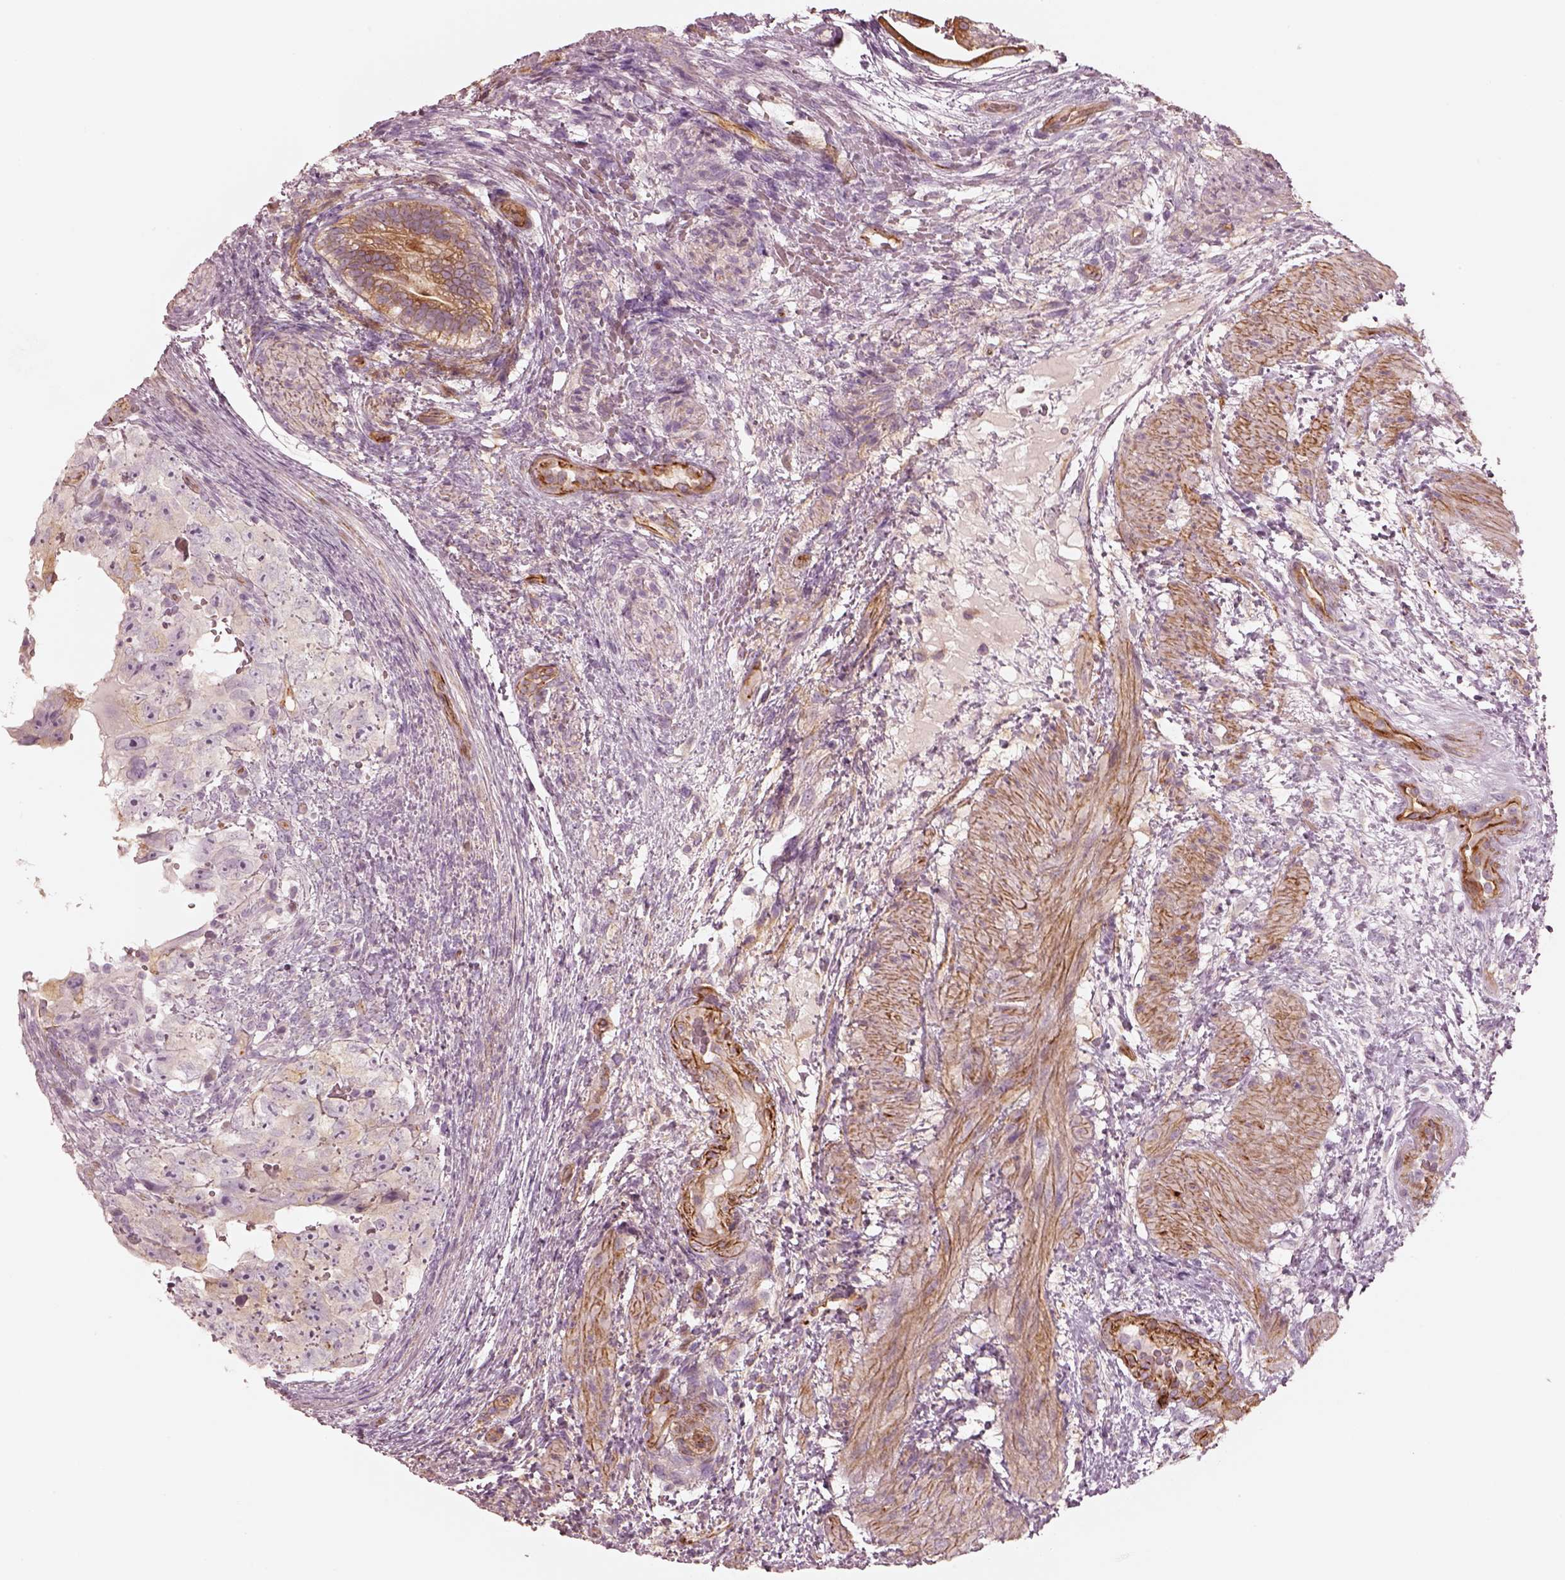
{"staining": {"intensity": "weak", "quantity": "<25%", "location": "cytoplasmic/membranous"}, "tissue": "testis cancer", "cell_type": "Tumor cells", "image_type": "cancer", "snomed": [{"axis": "morphology", "description": "Normal tissue, NOS"}, {"axis": "morphology", "description": "Carcinoma, Embryonal, NOS"}, {"axis": "topography", "description": "Testis"}, {"axis": "topography", "description": "Epididymis"}], "caption": "This photomicrograph is of testis cancer (embryonal carcinoma) stained with immunohistochemistry (IHC) to label a protein in brown with the nuclei are counter-stained blue. There is no positivity in tumor cells.", "gene": "CRYM", "patient": {"sex": "male", "age": 24}}